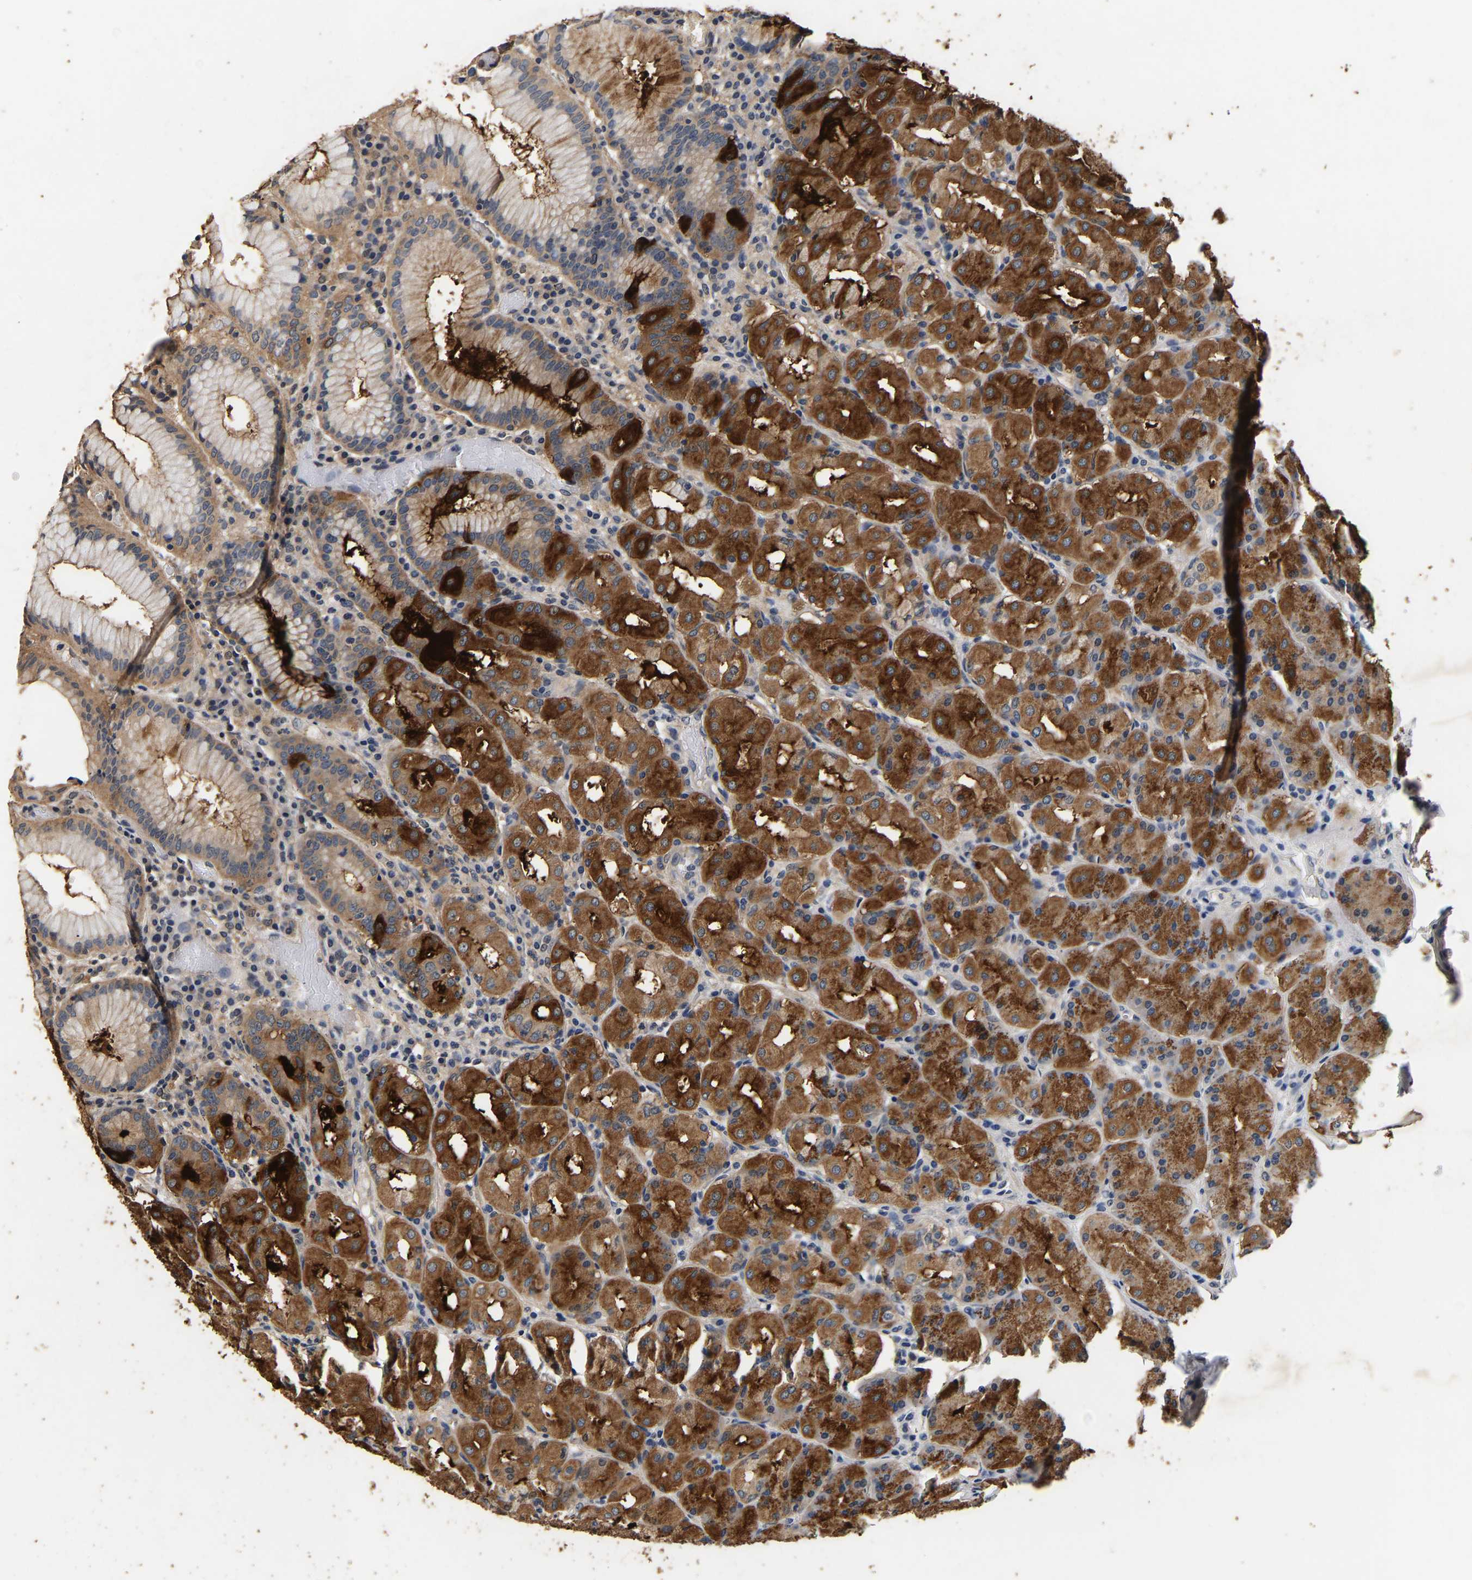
{"staining": {"intensity": "strong", "quantity": "25%-75%", "location": "cytoplasmic/membranous"}, "tissue": "stomach", "cell_type": "Glandular cells", "image_type": "normal", "snomed": [{"axis": "morphology", "description": "Normal tissue, NOS"}, {"axis": "topography", "description": "Stomach"}, {"axis": "topography", "description": "Stomach, lower"}], "caption": "Immunohistochemical staining of benign human stomach demonstrates high levels of strong cytoplasmic/membranous positivity in about 25%-75% of glandular cells.", "gene": "RUVBL1", "patient": {"sex": "female", "age": 56}}